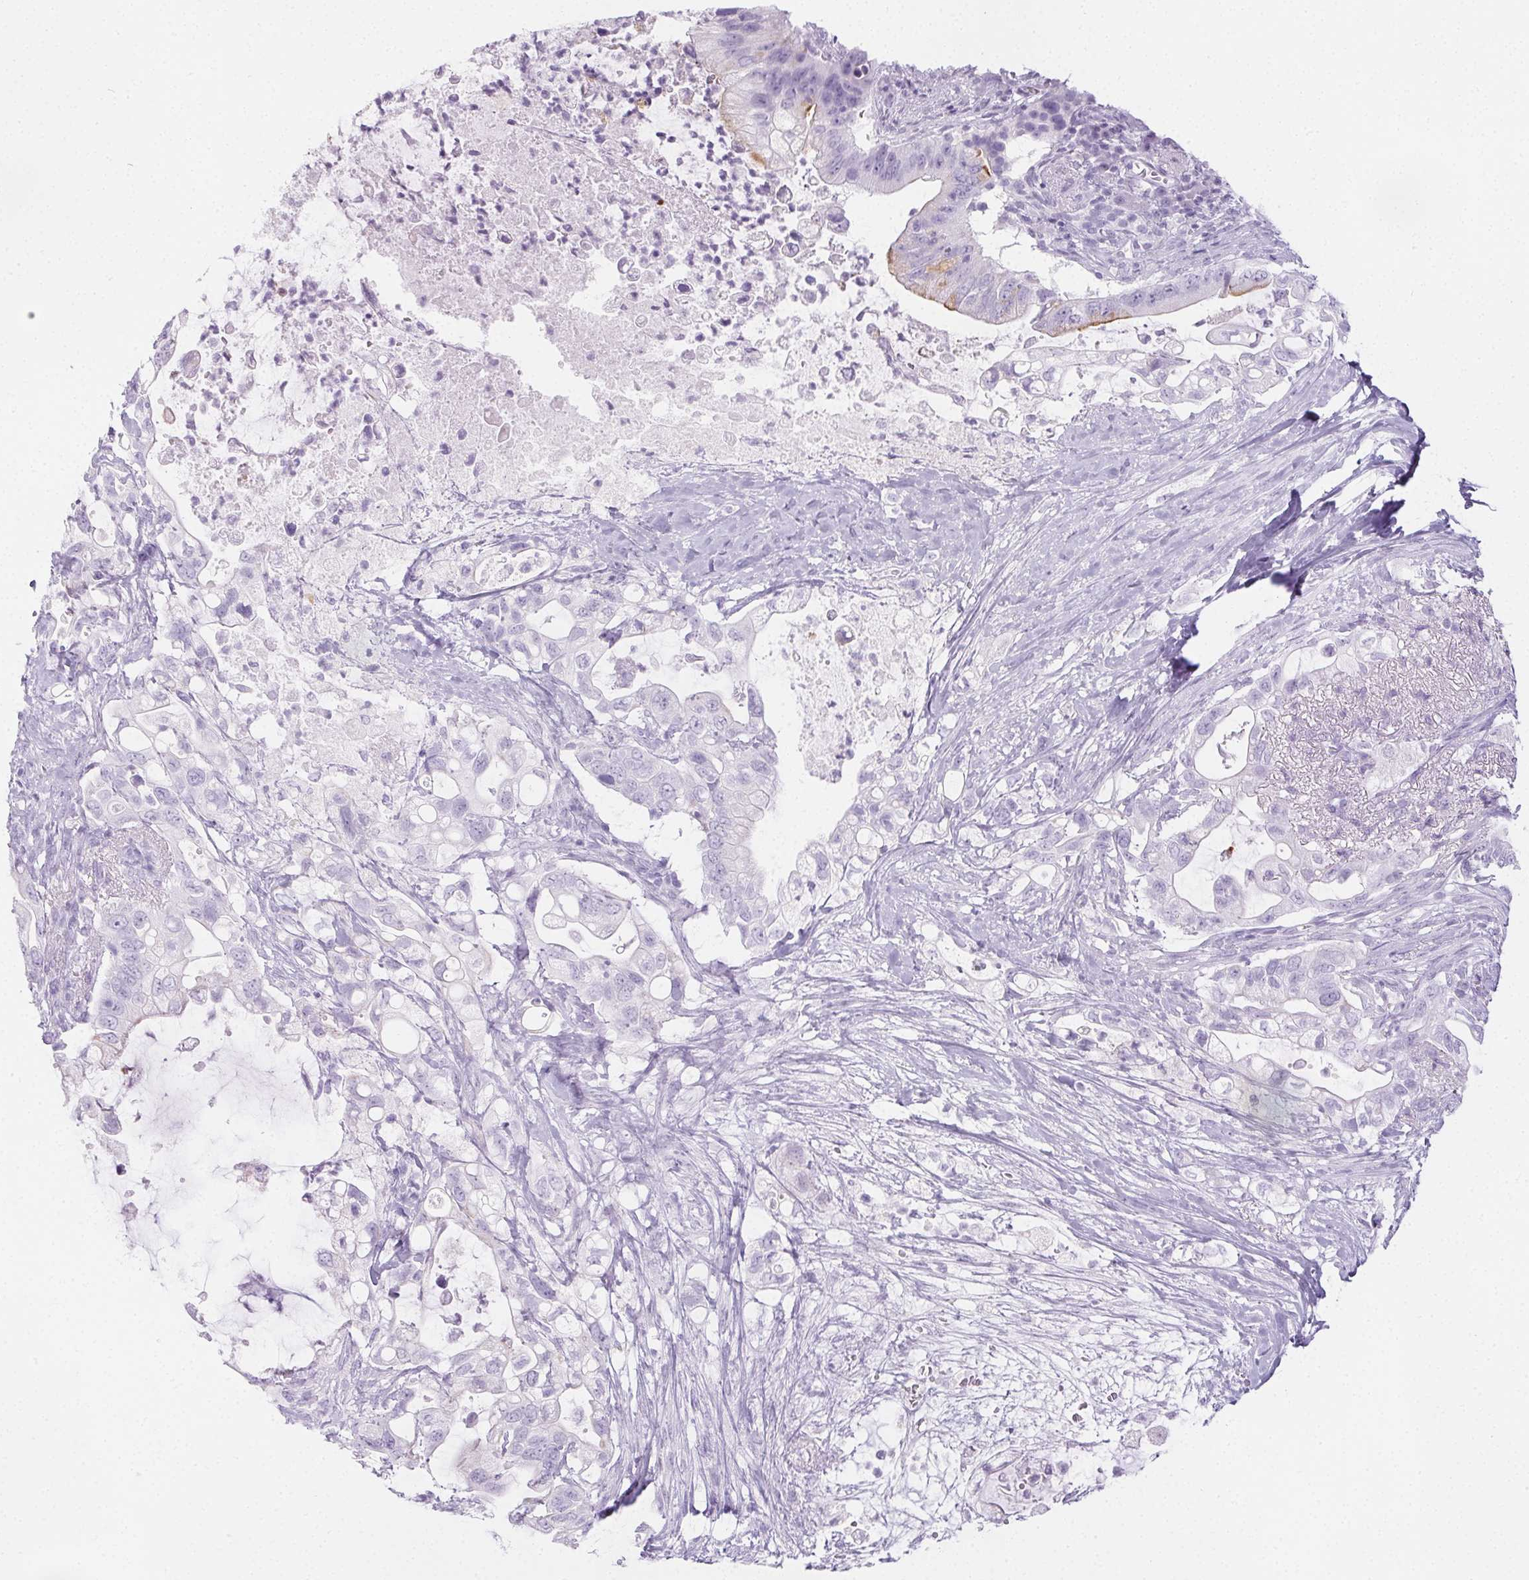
{"staining": {"intensity": "negative", "quantity": "none", "location": "none"}, "tissue": "pancreatic cancer", "cell_type": "Tumor cells", "image_type": "cancer", "snomed": [{"axis": "morphology", "description": "Adenocarcinoma, NOS"}, {"axis": "topography", "description": "Pancreas"}], "caption": "Histopathology image shows no significant protein positivity in tumor cells of adenocarcinoma (pancreatic). The staining was performed using DAB (3,3'-diaminobenzidine) to visualize the protein expression in brown, while the nuclei were stained in blue with hematoxylin (Magnification: 20x).", "gene": "PI3", "patient": {"sex": "female", "age": 72}}